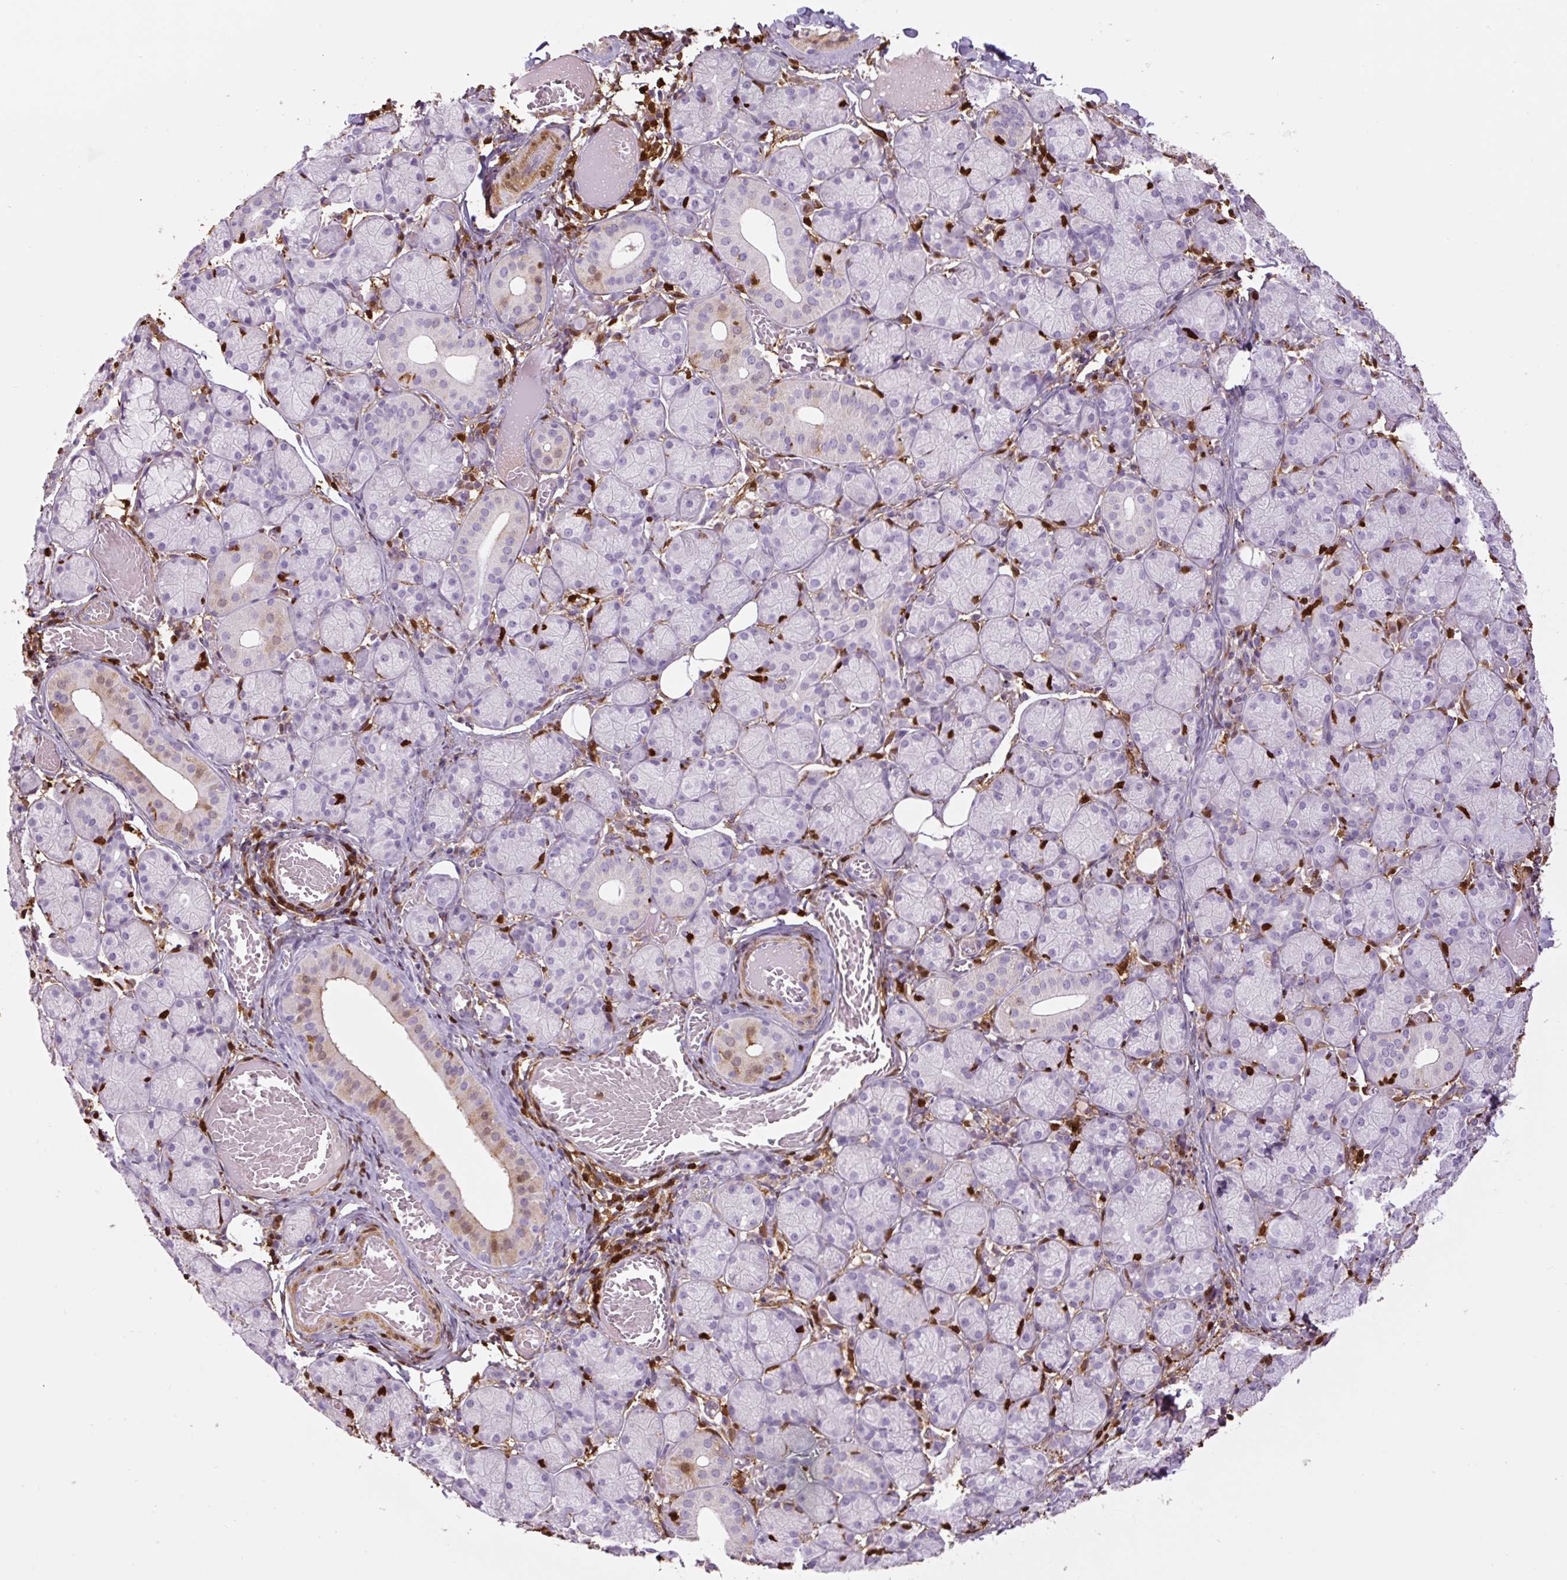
{"staining": {"intensity": "weak", "quantity": "<25%", "location": "cytoplasmic/membranous,nuclear"}, "tissue": "salivary gland", "cell_type": "Glandular cells", "image_type": "normal", "snomed": [{"axis": "morphology", "description": "Normal tissue, NOS"}, {"axis": "topography", "description": "Salivary gland"}], "caption": "IHC image of normal human salivary gland stained for a protein (brown), which shows no staining in glandular cells.", "gene": "S100A4", "patient": {"sex": "female", "age": 24}}